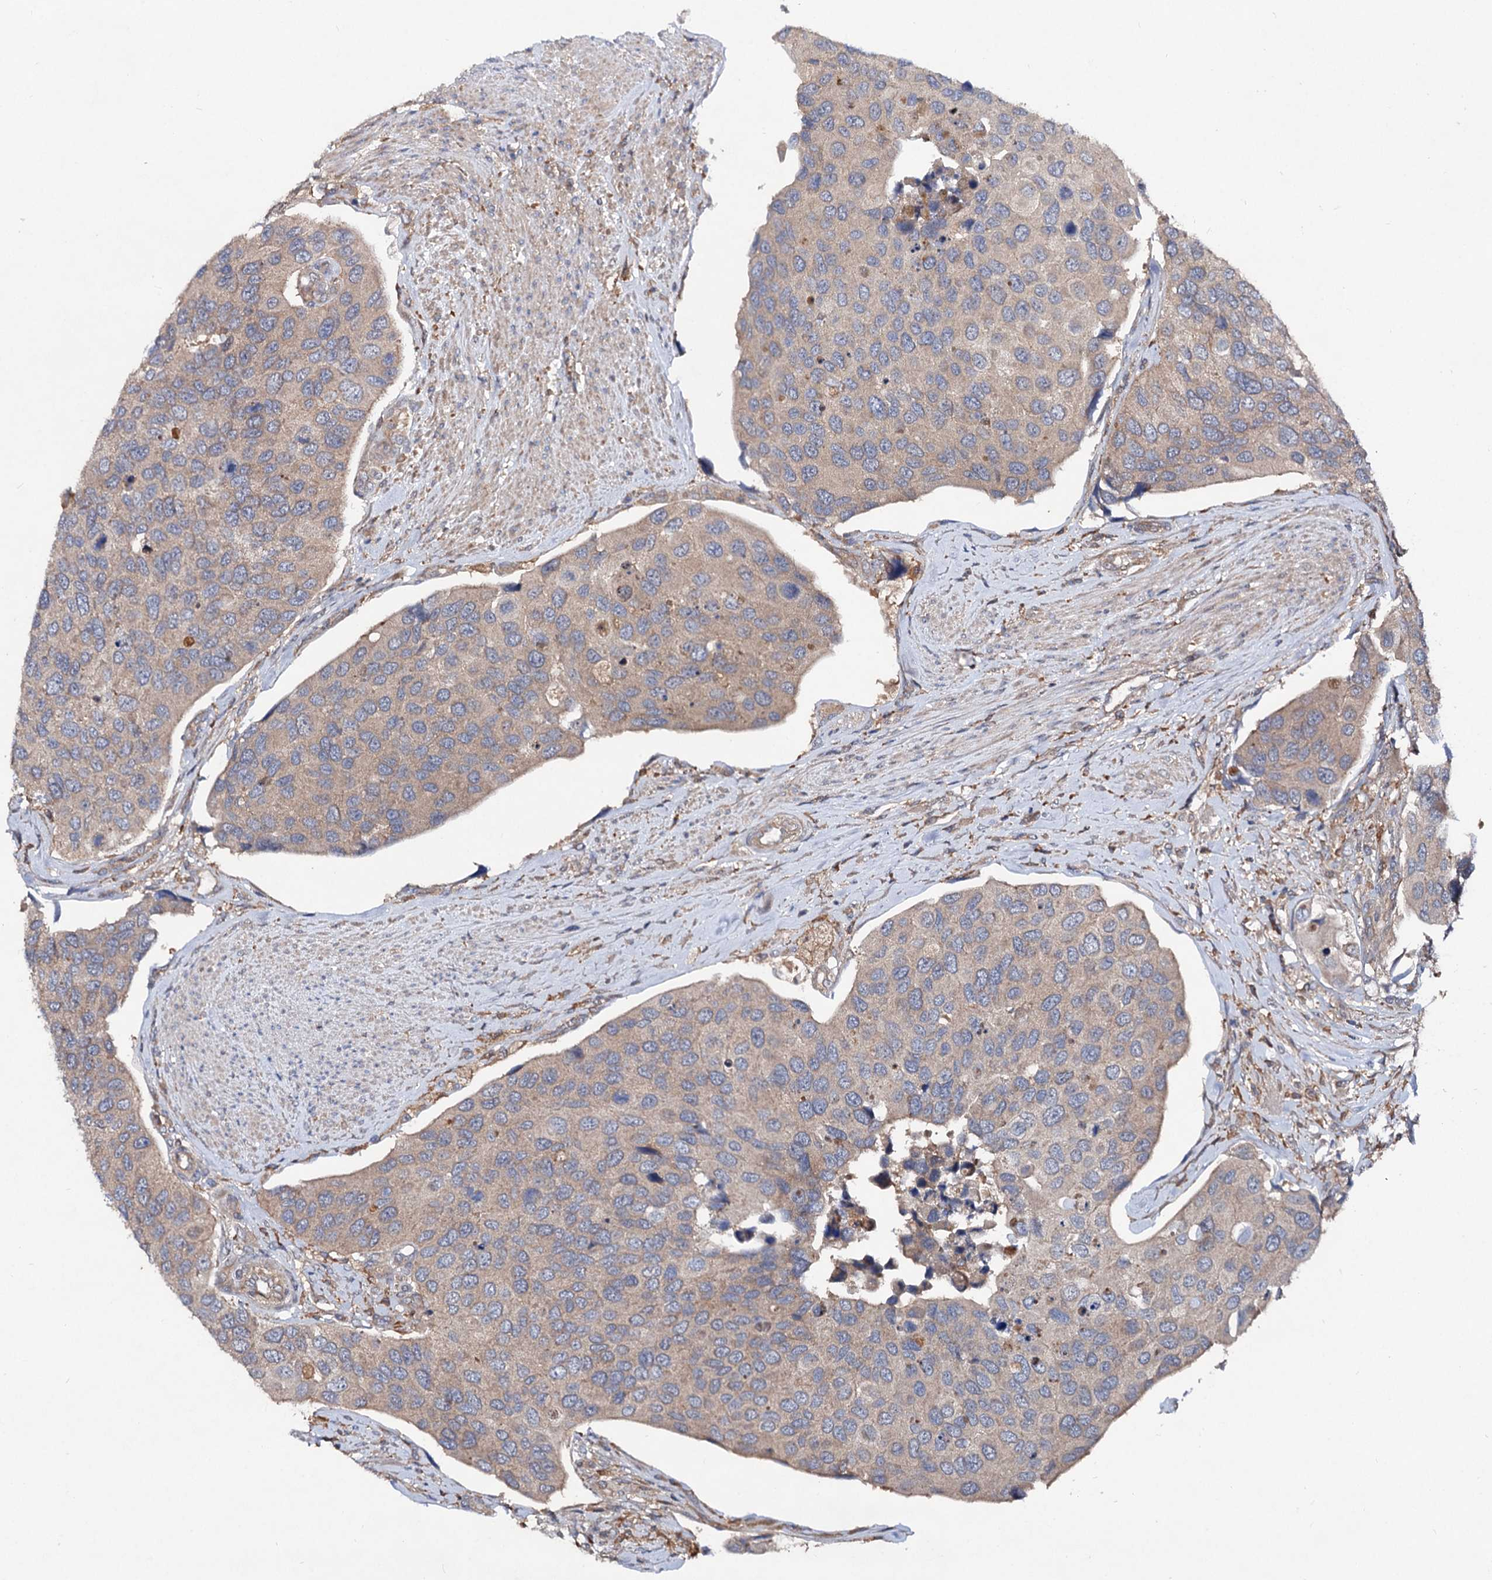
{"staining": {"intensity": "weak", "quantity": "25%-75%", "location": "cytoplasmic/membranous"}, "tissue": "urothelial cancer", "cell_type": "Tumor cells", "image_type": "cancer", "snomed": [{"axis": "morphology", "description": "Urothelial carcinoma, High grade"}, {"axis": "topography", "description": "Urinary bladder"}], "caption": "Protein staining demonstrates weak cytoplasmic/membranous staining in approximately 25%-75% of tumor cells in urothelial cancer.", "gene": "VPS29", "patient": {"sex": "male", "age": 74}}